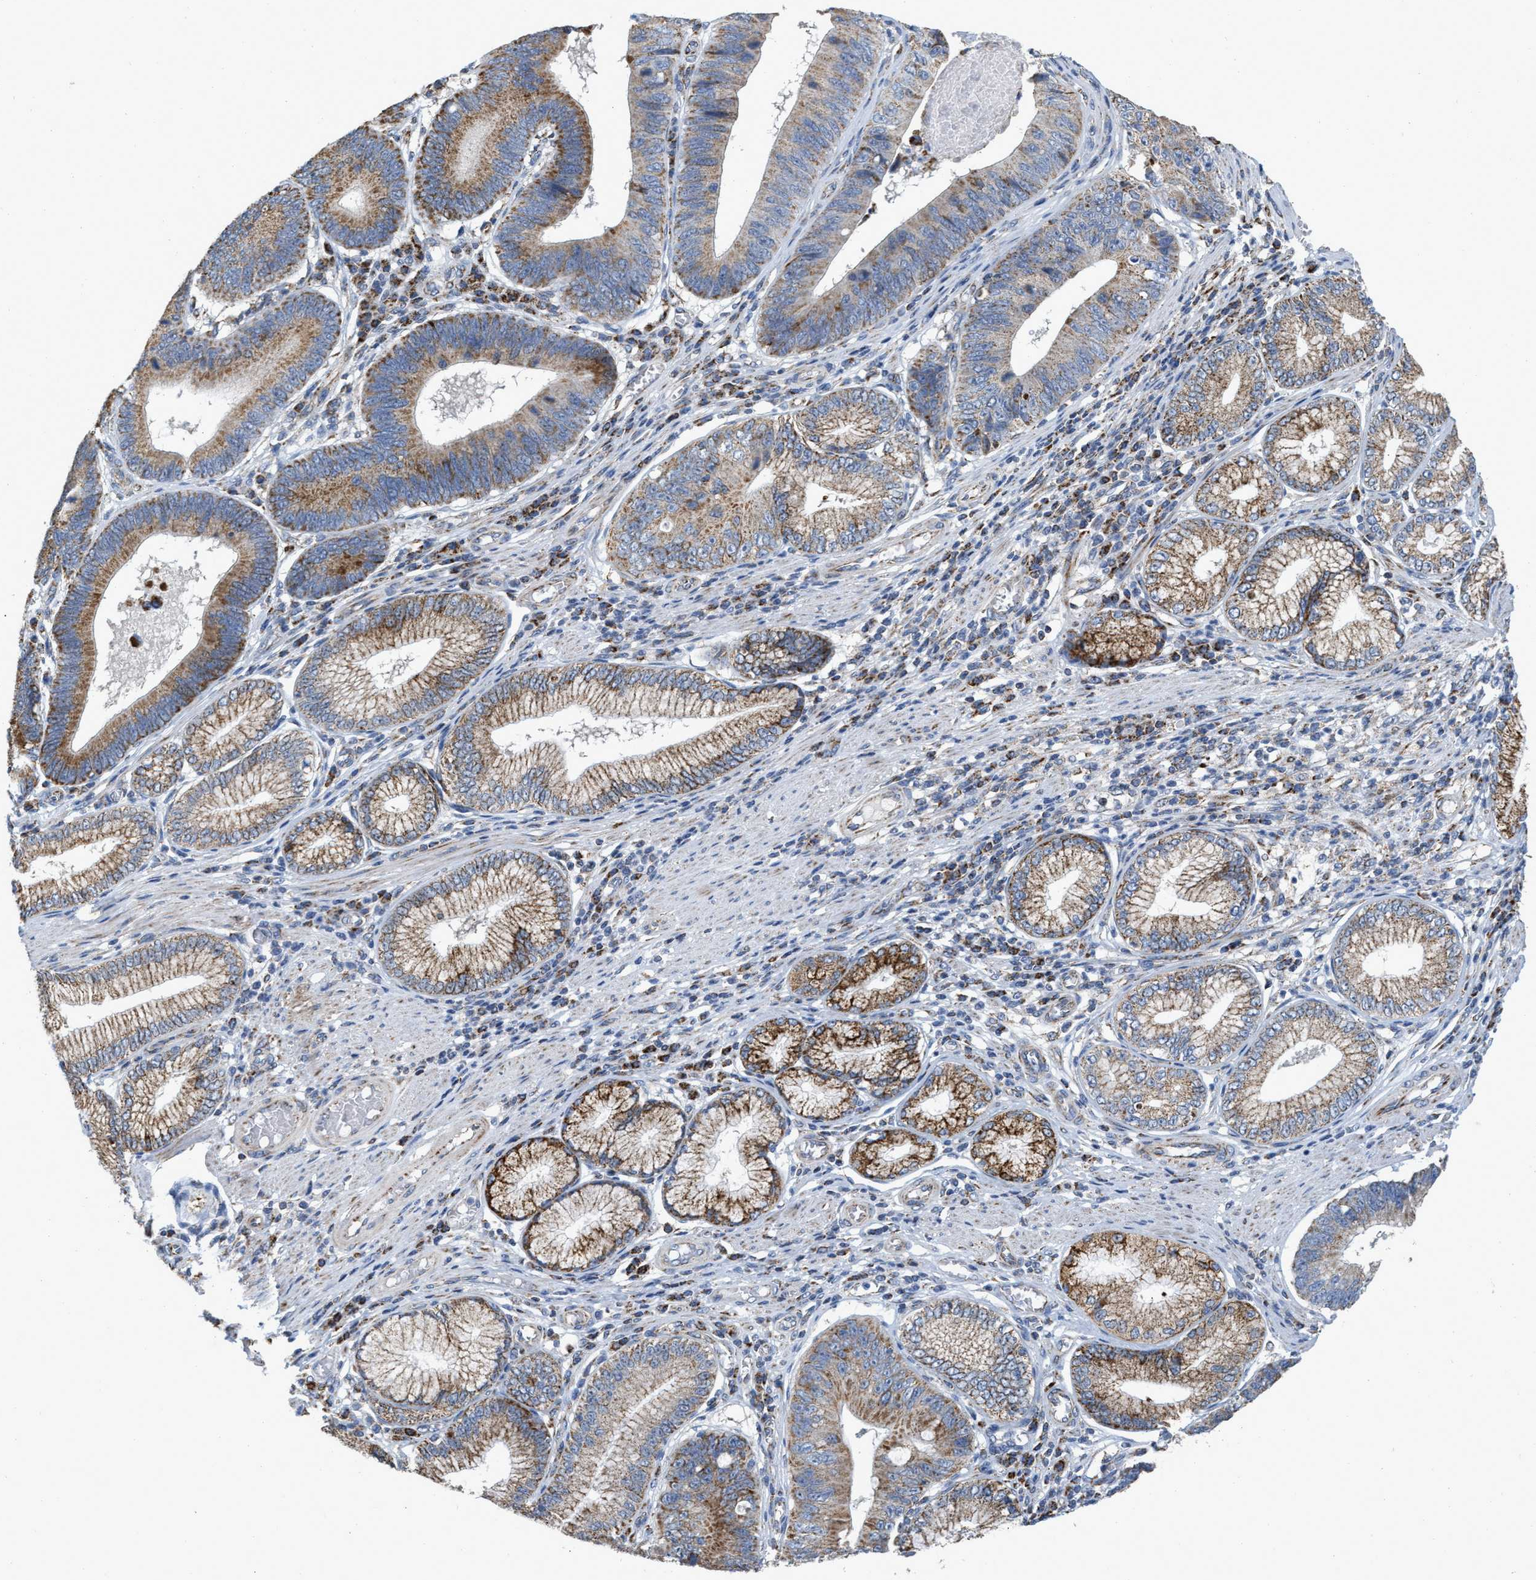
{"staining": {"intensity": "moderate", "quantity": ">75%", "location": "cytoplasmic/membranous"}, "tissue": "stomach cancer", "cell_type": "Tumor cells", "image_type": "cancer", "snomed": [{"axis": "morphology", "description": "Adenocarcinoma, NOS"}, {"axis": "topography", "description": "Stomach"}], "caption": "Immunohistochemistry (DAB) staining of stomach cancer (adenocarcinoma) shows moderate cytoplasmic/membranous protein expression in about >75% of tumor cells.", "gene": "CBLB", "patient": {"sex": "male", "age": 59}}